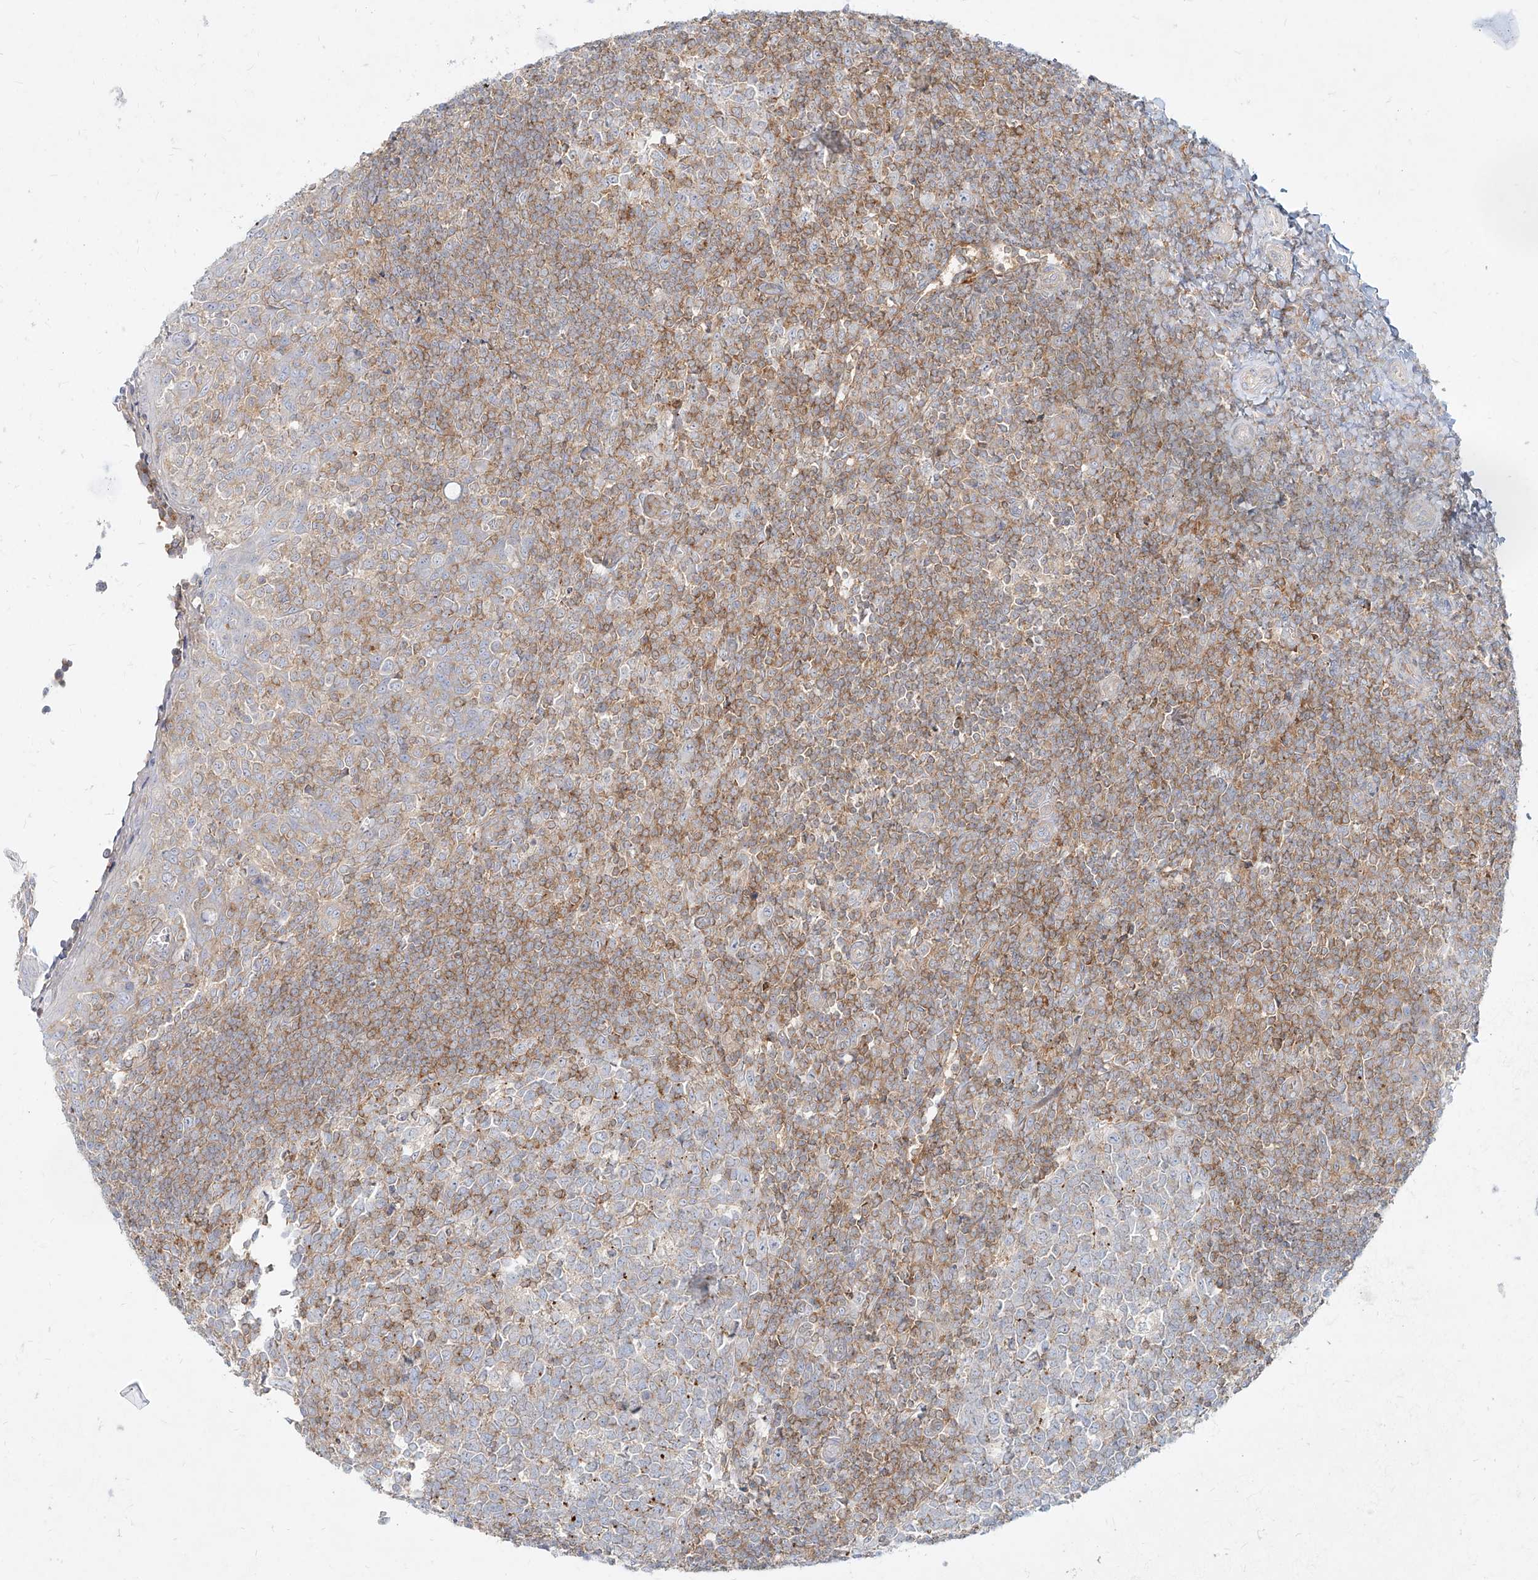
{"staining": {"intensity": "moderate", "quantity": "<25%", "location": "cytoplasmic/membranous"}, "tissue": "tonsil", "cell_type": "Germinal center cells", "image_type": "normal", "snomed": [{"axis": "morphology", "description": "Normal tissue, NOS"}, {"axis": "topography", "description": "Tonsil"}], "caption": "Brown immunohistochemical staining in normal human tonsil demonstrates moderate cytoplasmic/membranous staining in approximately <25% of germinal center cells. (Stains: DAB (3,3'-diaminobenzidine) in brown, nuclei in blue, Microscopy: brightfield microscopy at high magnification).", "gene": "SLC2A12", "patient": {"sex": "female", "age": 19}}